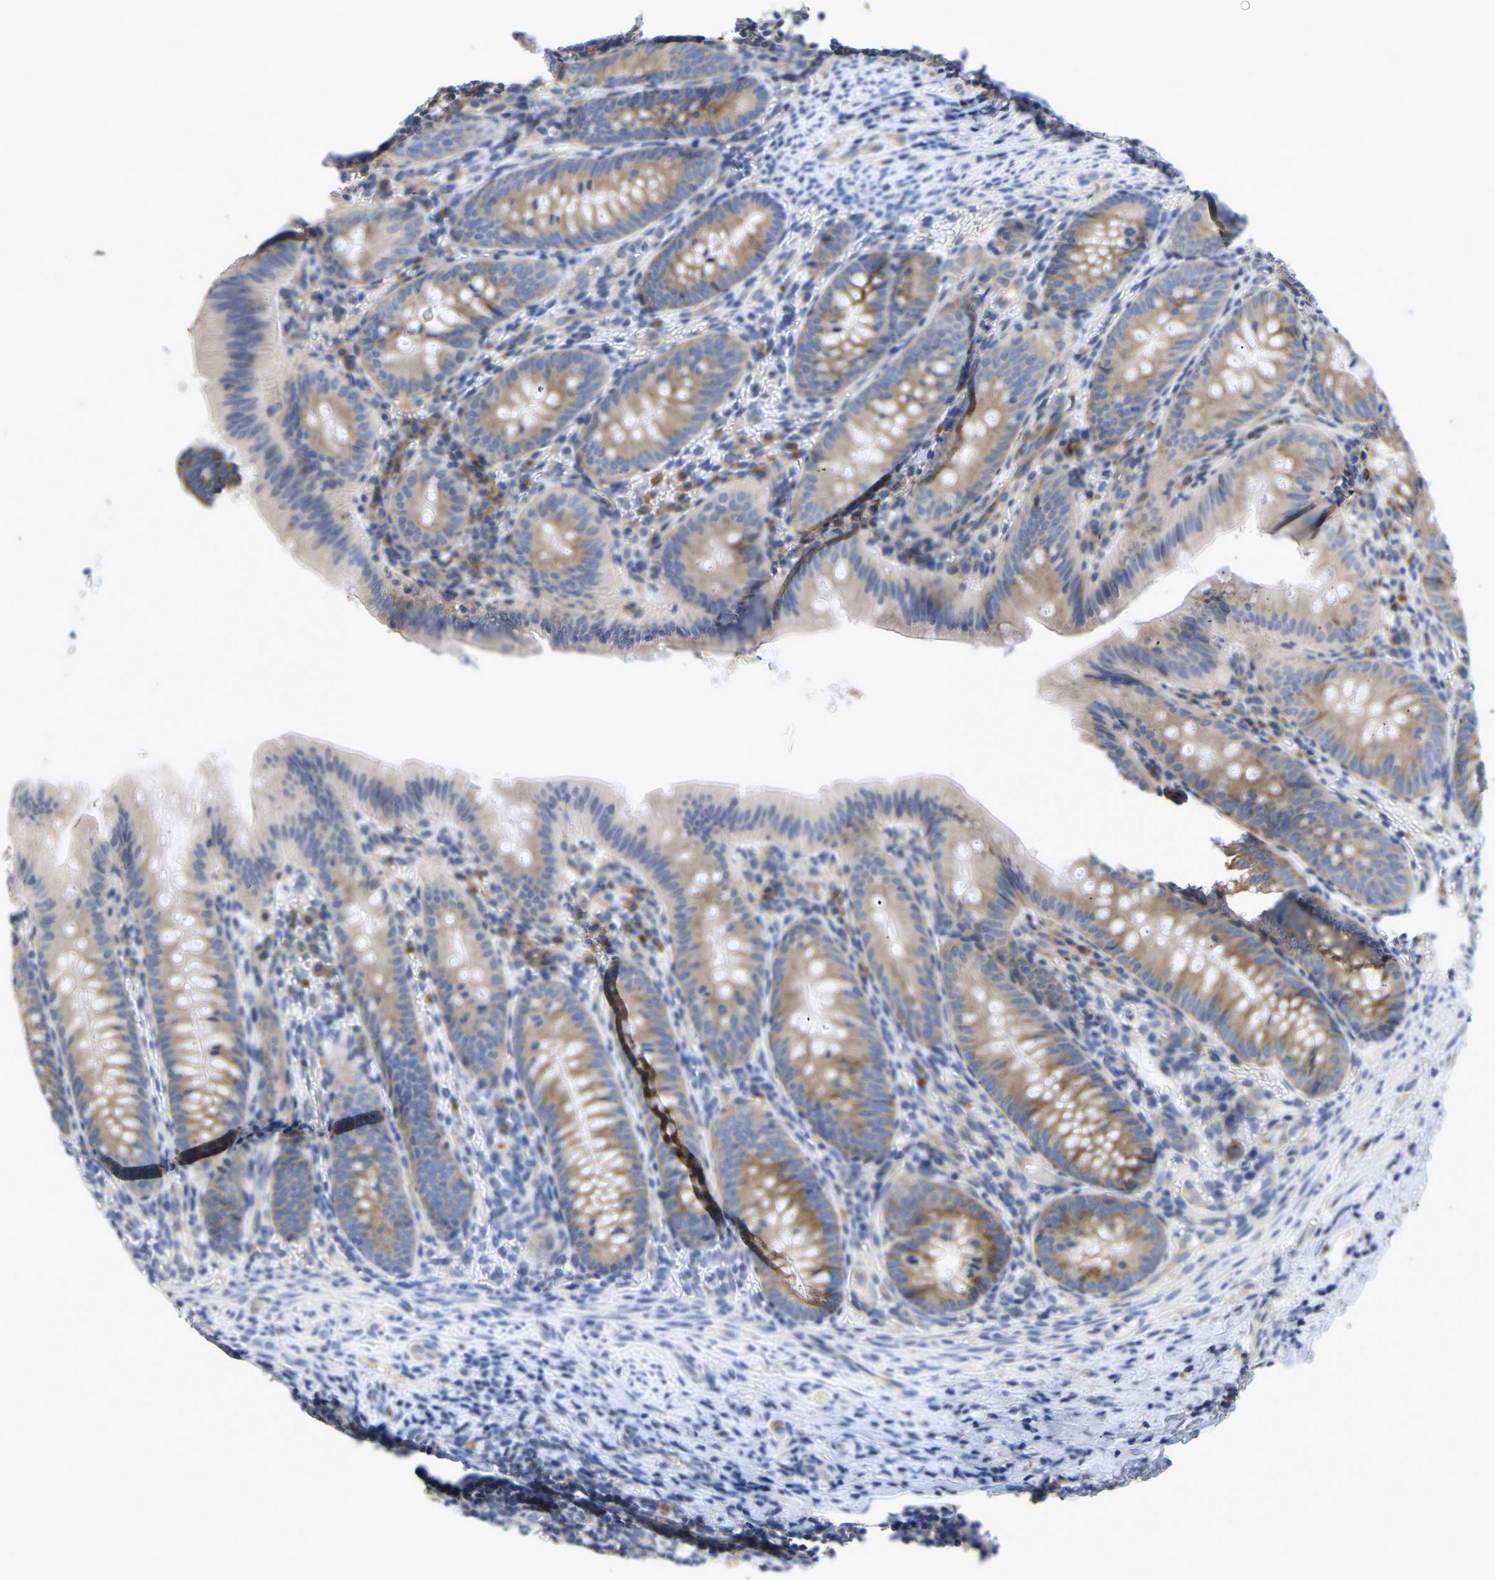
{"staining": {"intensity": "weak", "quantity": "25%-75%", "location": "cytoplasmic/membranous"}, "tissue": "appendix", "cell_type": "Glandular cells", "image_type": "normal", "snomed": [{"axis": "morphology", "description": "Normal tissue, NOS"}, {"axis": "topography", "description": "Appendix"}], "caption": "Brown immunohistochemical staining in unremarkable appendix exhibits weak cytoplasmic/membranous staining in approximately 25%-75% of glandular cells. The staining was performed using DAB (3,3'-diaminobenzidine) to visualize the protein expression in brown, while the nuclei were stained in blue with hematoxylin (Magnification: 20x).", "gene": "ABCA10", "patient": {"sex": "male", "age": 1}}